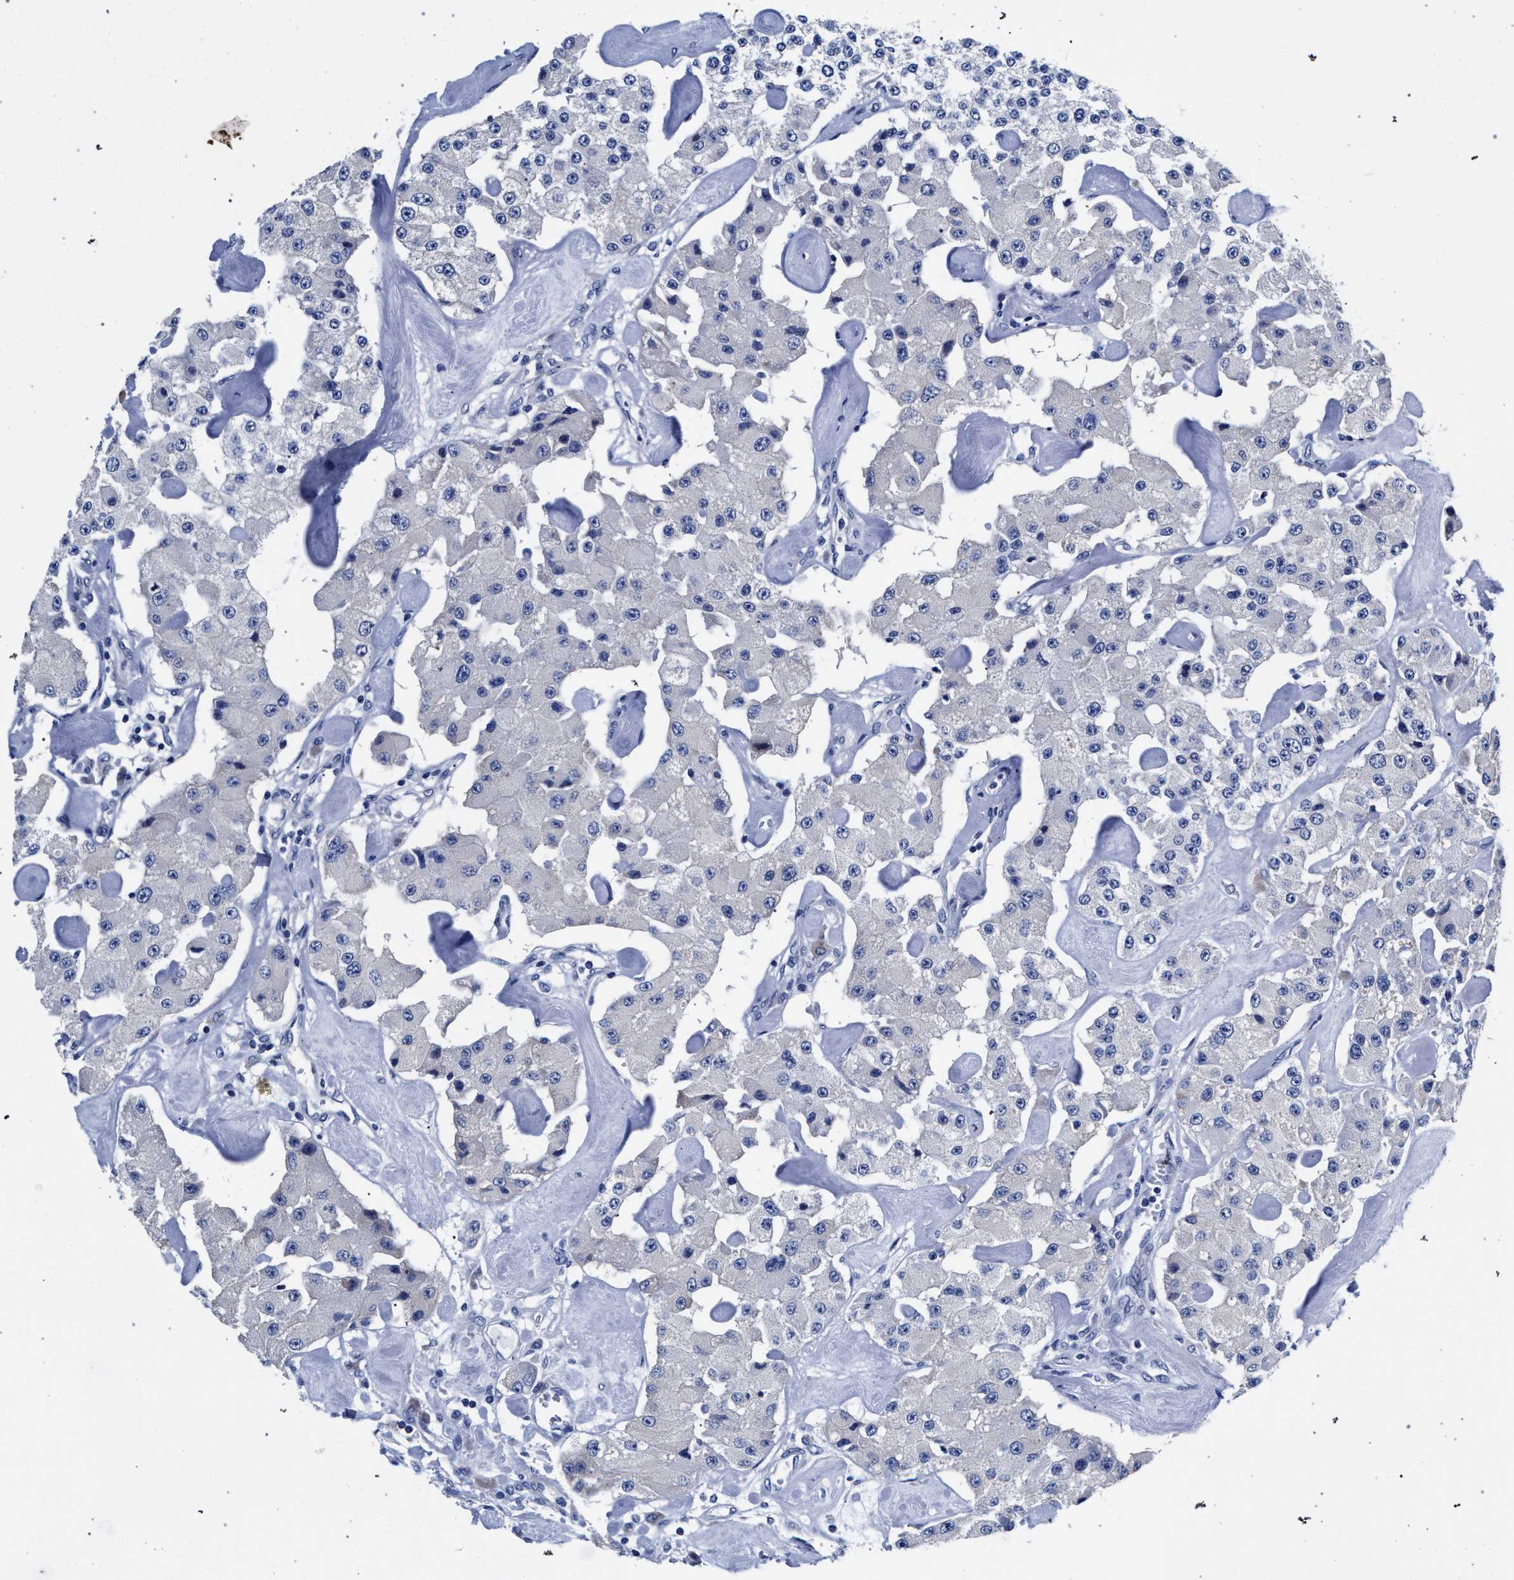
{"staining": {"intensity": "negative", "quantity": "none", "location": "none"}, "tissue": "carcinoid", "cell_type": "Tumor cells", "image_type": "cancer", "snomed": [{"axis": "morphology", "description": "Carcinoid, malignant, NOS"}, {"axis": "topography", "description": "Pancreas"}], "caption": "Malignant carcinoid was stained to show a protein in brown. There is no significant expression in tumor cells.", "gene": "AKAP4", "patient": {"sex": "male", "age": 41}}